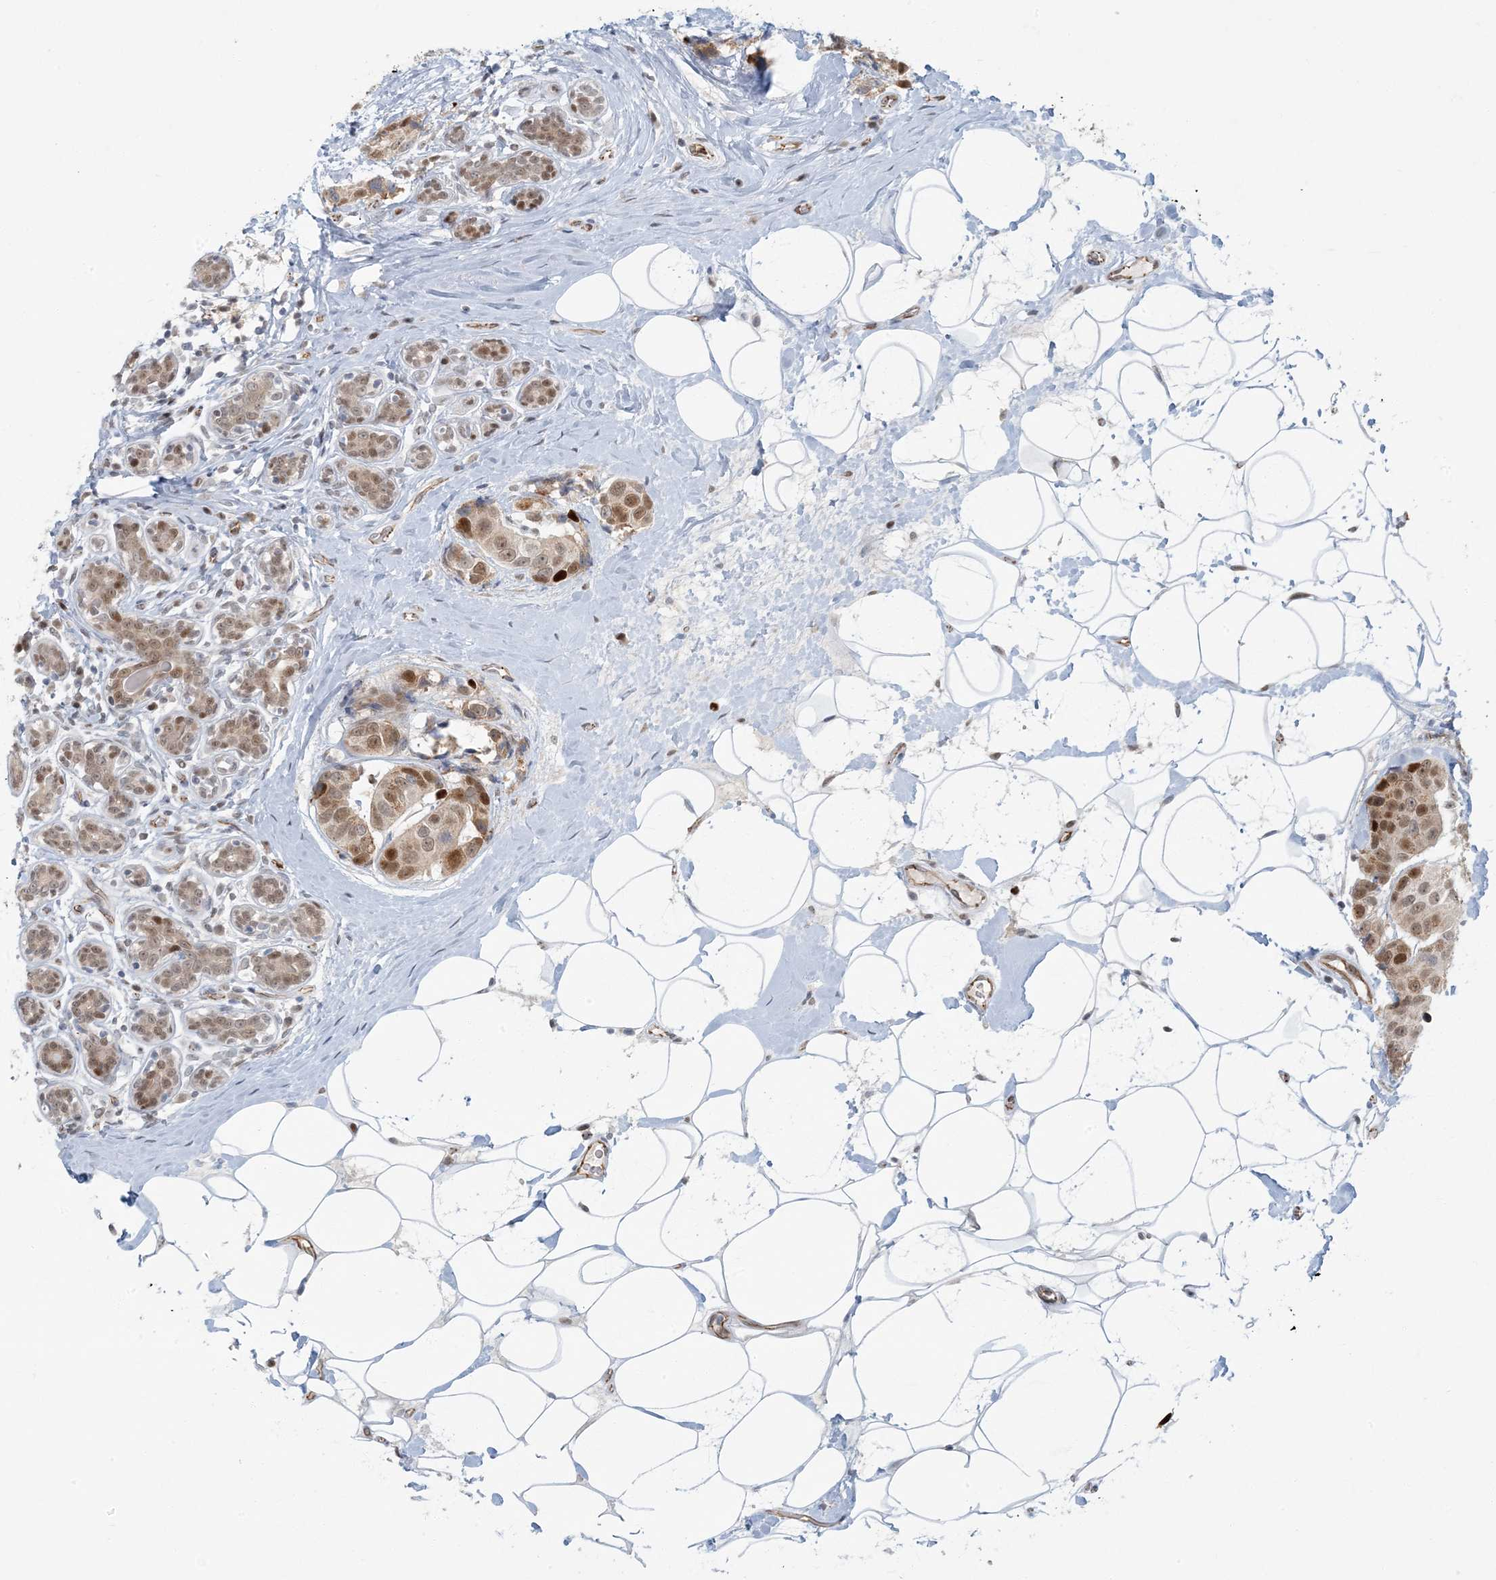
{"staining": {"intensity": "moderate", "quantity": ">75%", "location": "nuclear"}, "tissue": "breast cancer", "cell_type": "Tumor cells", "image_type": "cancer", "snomed": [{"axis": "morphology", "description": "Normal tissue, NOS"}, {"axis": "morphology", "description": "Duct carcinoma"}, {"axis": "topography", "description": "Breast"}], "caption": "DAB (3,3'-diaminobenzidine) immunohistochemical staining of breast cancer demonstrates moderate nuclear protein expression in approximately >75% of tumor cells. (brown staining indicates protein expression, while blue staining denotes nuclei).", "gene": "AK9", "patient": {"sex": "female", "age": 39}}